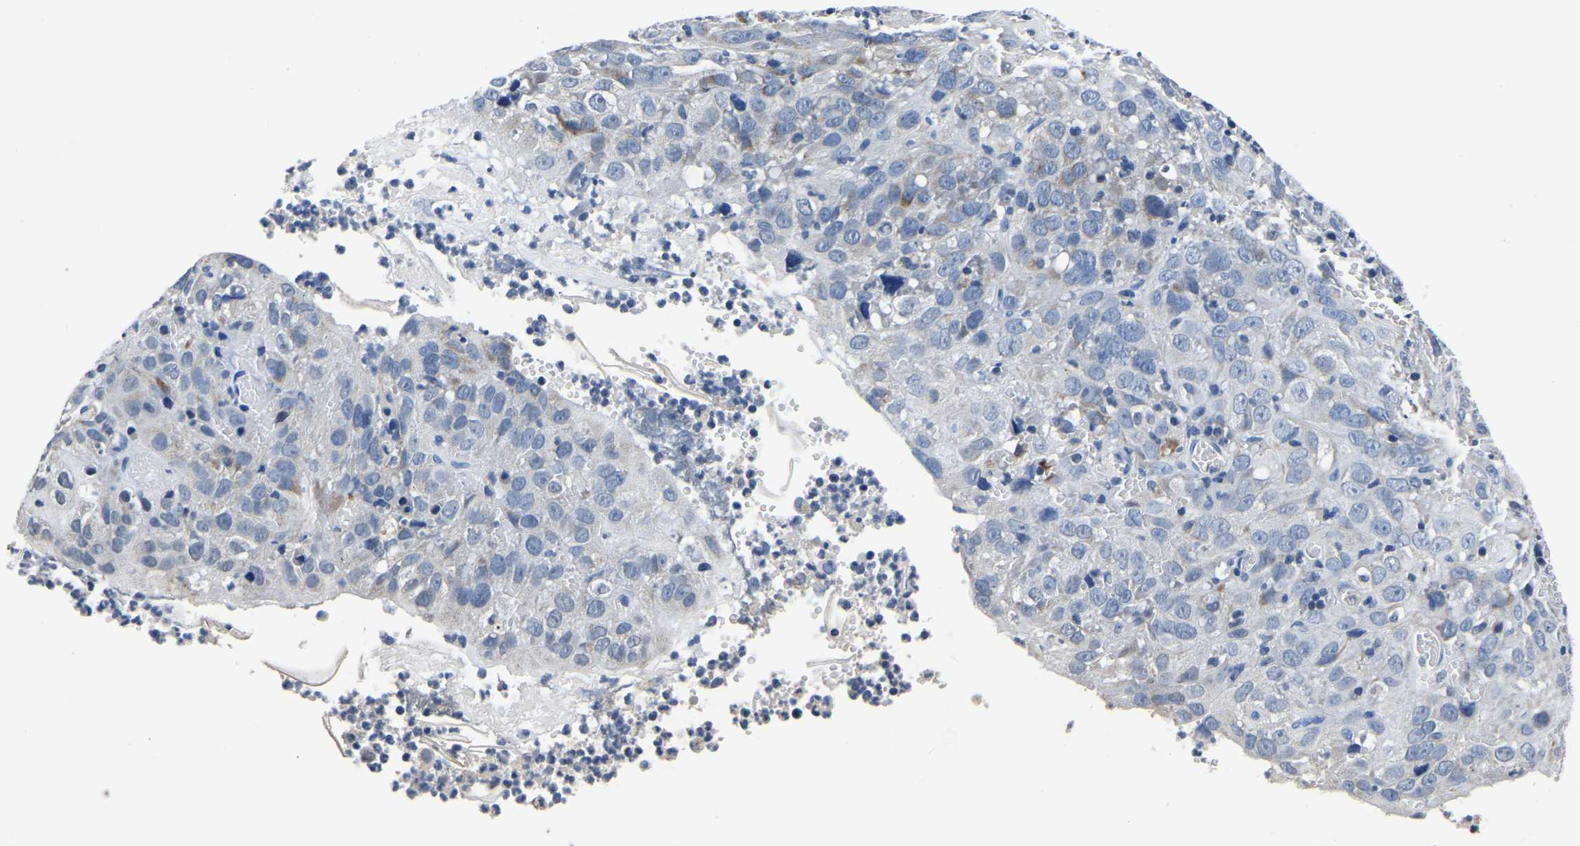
{"staining": {"intensity": "negative", "quantity": "none", "location": "none"}, "tissue": "cervical cancer", "cell_type": "Tumor cells", "image_type": "cancer", "snomed": [{"axis": "morphology", "description": "Squamous cell carcinoma, NOS"}, {"axis": "topography", "description": "Cervix"}], "caption": "Photomicrograph shows no significant protein positivity in tumor cells of cervical squamous cell carcinoma.", "gene": "FGD5", "patient": {"sex": "female", "age": 32}}